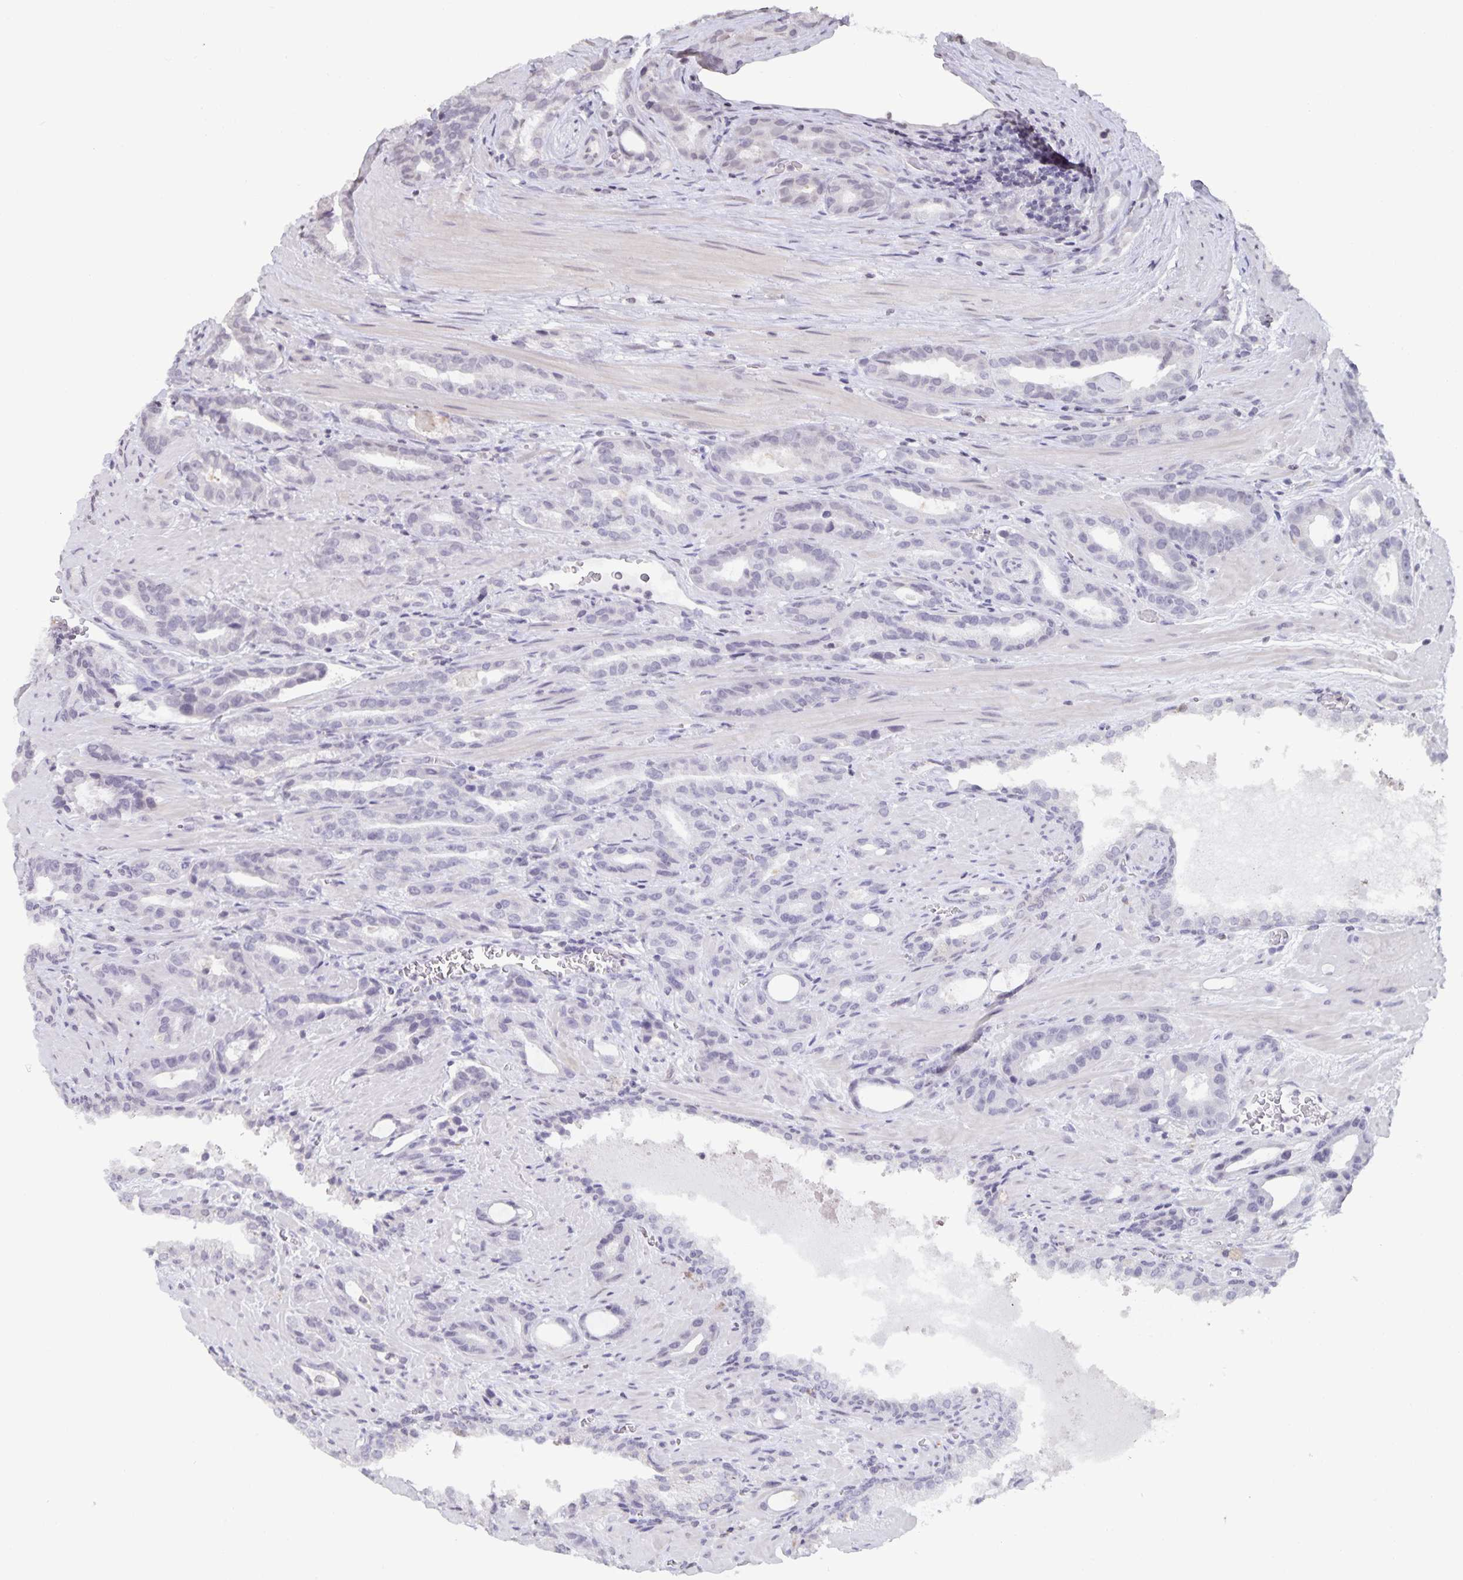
{"staining": {"intensity": "negative", "quantity": "none", "location": "none"}, "tissue": "prostate cancer", "cell_type": "Tumor cells", "image_type": "cancer", "snomed": [{"axis": "morphology", "description": "Adenocarcinoma, High grade"}, {"axis": "topography", "description": "Prostate"}], "caption": "Immunohistochemistry of high-grade adenocarcinoma (prostate) shows no expression in tumor cells. (Brightfield microscopy of DAB immunohistochemistry at high magnification).", "gene": "AQP4", "patient": {"sex": "male", "age": 65}}